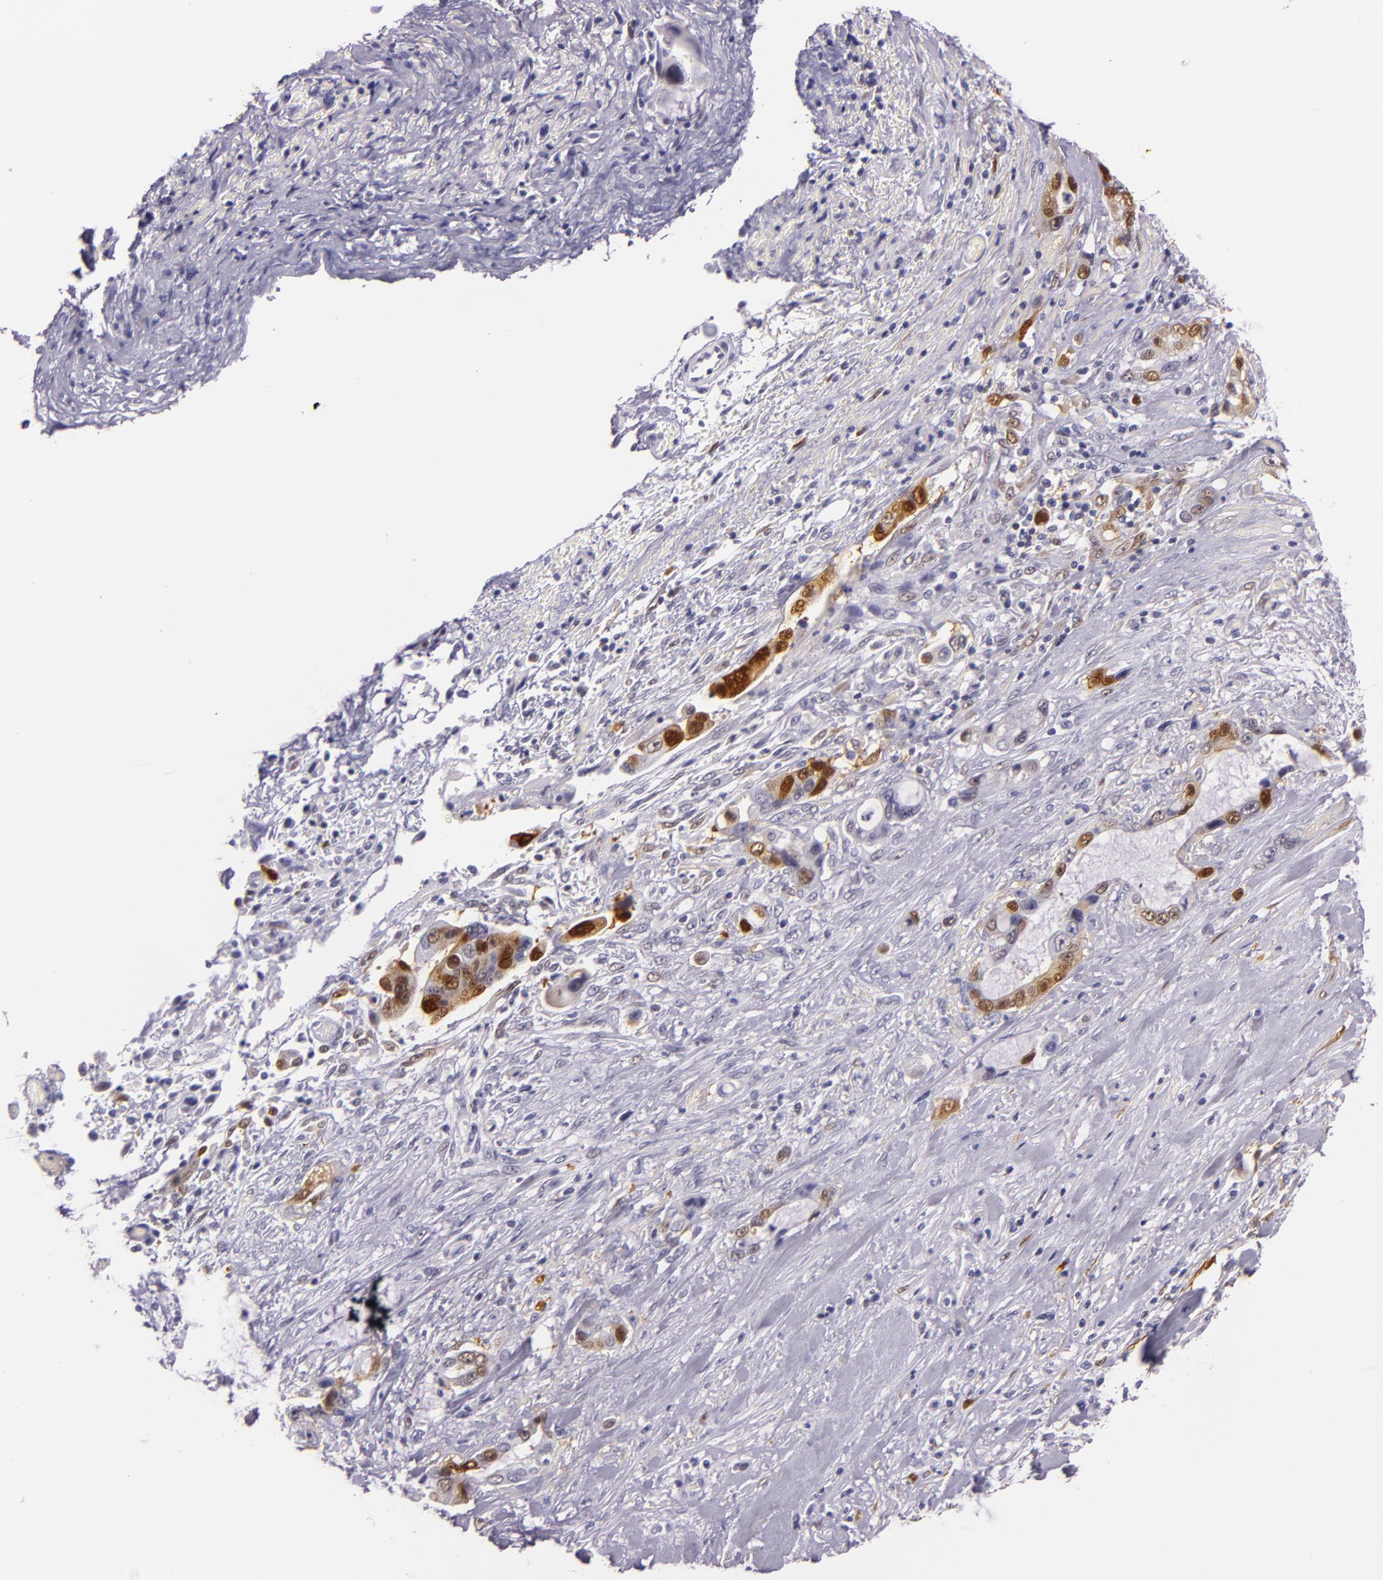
{"staining": {"intensity": "strong", "quantity": "25%-75%", "location": "nuclear"}, "tissue": "pancreatic cancer", "cell_type": "Tumor cells", "image_type": "cancer", "snomed": [{"axis": "morphology", "description": "Adenocarcinoma, NOS"}, {"axis": "topography", "description": "Pancreas"}, {"axis": "topography", "description": "Stomach, upper"}], "caption": "Pancreatic adenocarcinoma tissue reveals strong nuclear expression in about 25%-75% of tumor cells, visualized by immunohistochemistry. Nuclei are stained in blue.", "gene": "MT1A", "patient": {"sex": "male", "age": 77}}